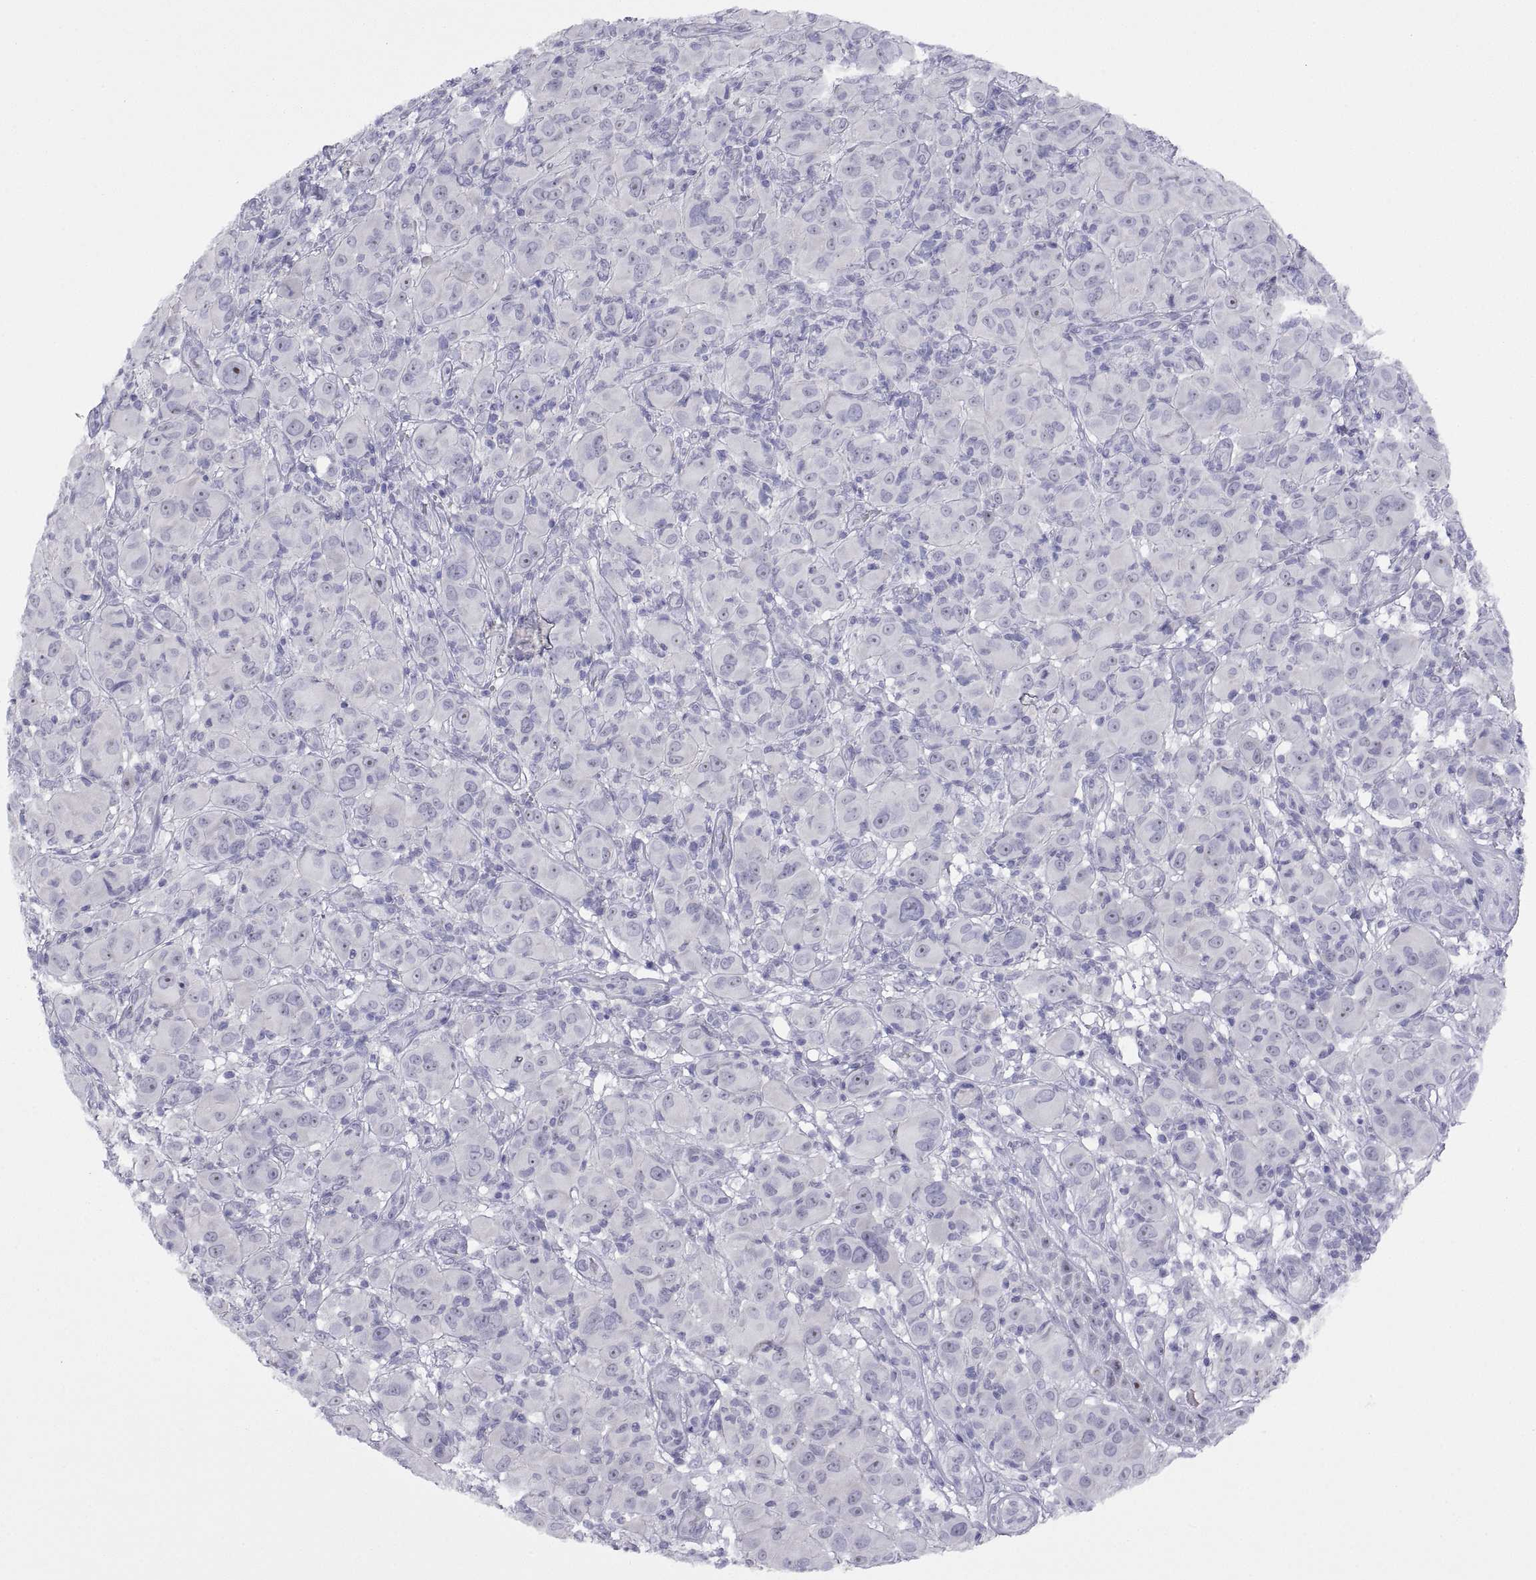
{"staining": {"intensity": "negative", "quantity": "none", "location": "none"}, "tissue": "melanoma", "cell_type": "Tumor cells", "image_type": "cancer", "snomed": [{"axis": "morphology", "description": "Malignant melanoma, NOS"}, {"axis": "topography", "description": "Skin"}], "caption": "Micrograph shows no significant protein expression in tumor cells of melanoma. (Brightfield microscopy of DAB (3,3'-diaminobenzidine) immunohistochemistry at high magnification).", "gene": "VSX2", "patient": {"sex": "female", "age": 87}}